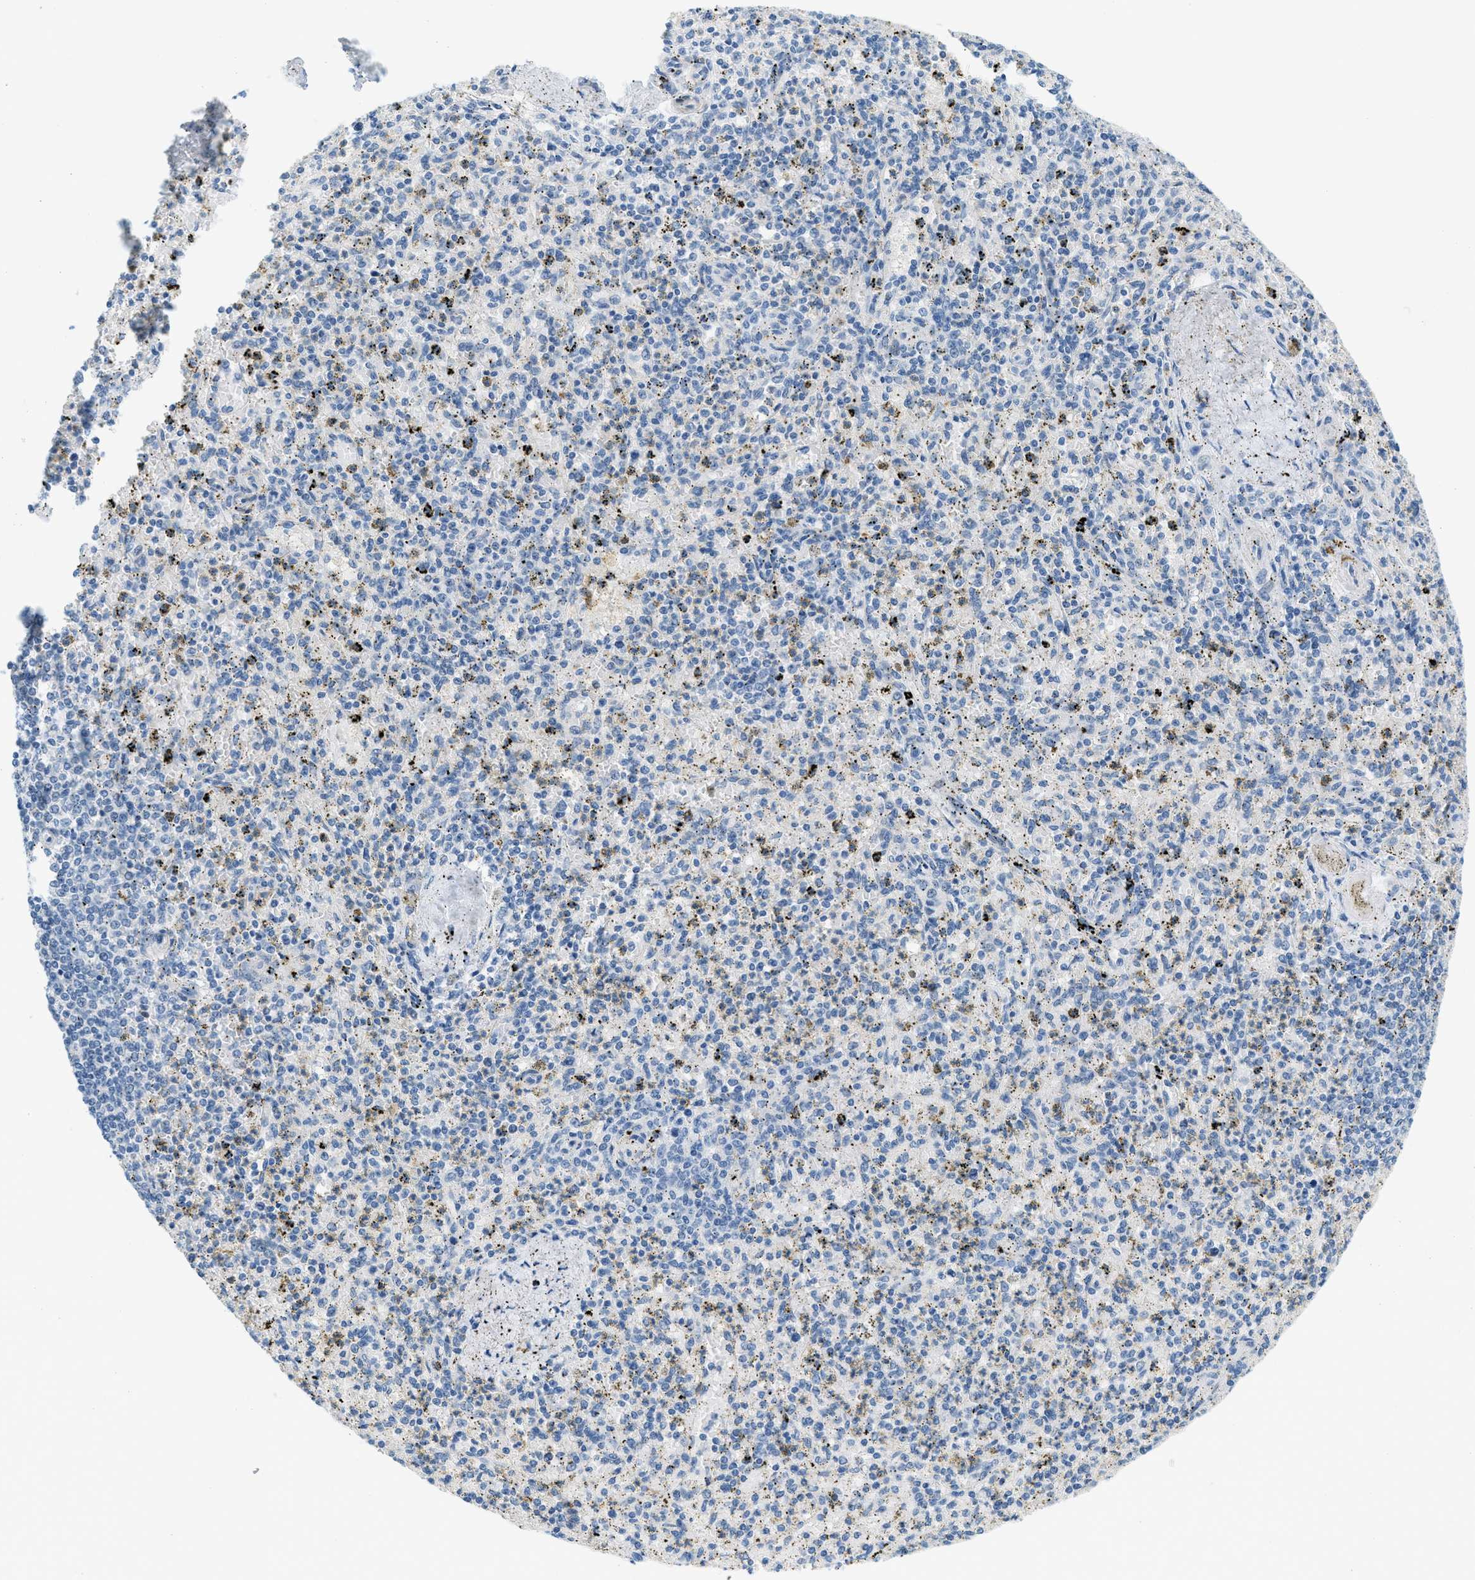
{"staining": {"intensity": "weak", "quantity": "<25%", "location": "cytoplasmic/membranous"}, "tissue": "spleen", "cell_type": "Cells in red pulp", "image_type": "normal", "snomed": [{"axis": "morphology", "description": "Normal tissue, NOS"}, {"axis": "topography", "description": "Spleen"}], "caption": "Histopathology image shows no protein positivity in cells in red pulp of unremarkable spleen.", "gene": "CYP4X1", "patient": {"sex": "male", "age": 72}}